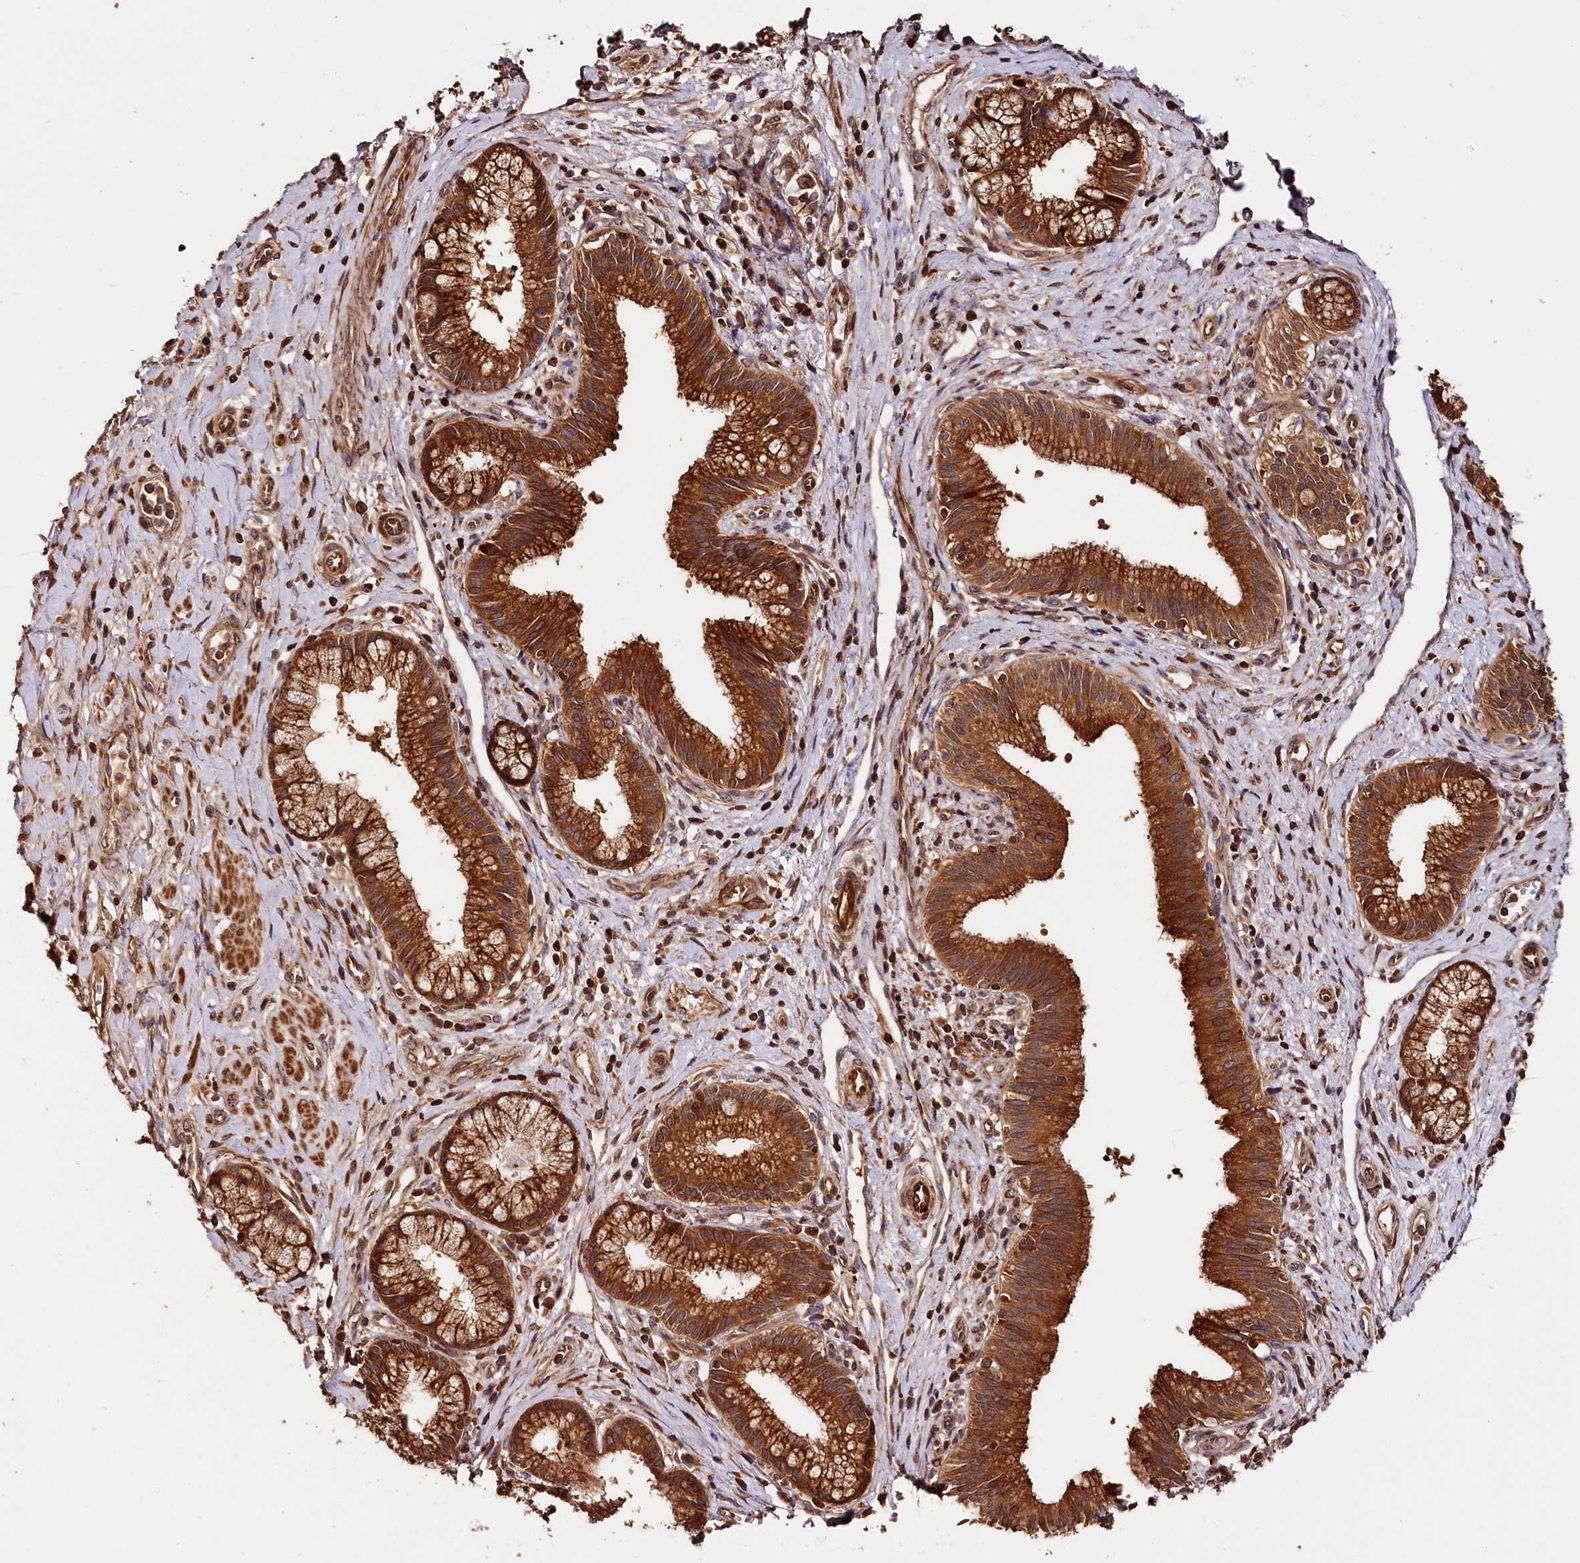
{"staining": {"intensity": "strong", "quantity": ">75%", "location": "cytoplasmic/membranous"}, "tissue": "pancreatic cancer", "cell_type": "Tumor cells", "image_type": "cancer", "snomed": [{"axis": "morphology", "description": "Adenocarcinoma, NOS"}, {"axis": "topography", "description": "Pancreas"}], "caption": "The immunohistochemical stain highlights strong cytoplasmic/membranous expression in tumor cells of pancreatic cancer tissue.", "gene": "HMOX2", "patient": {"sex": "male", "age": 72}}